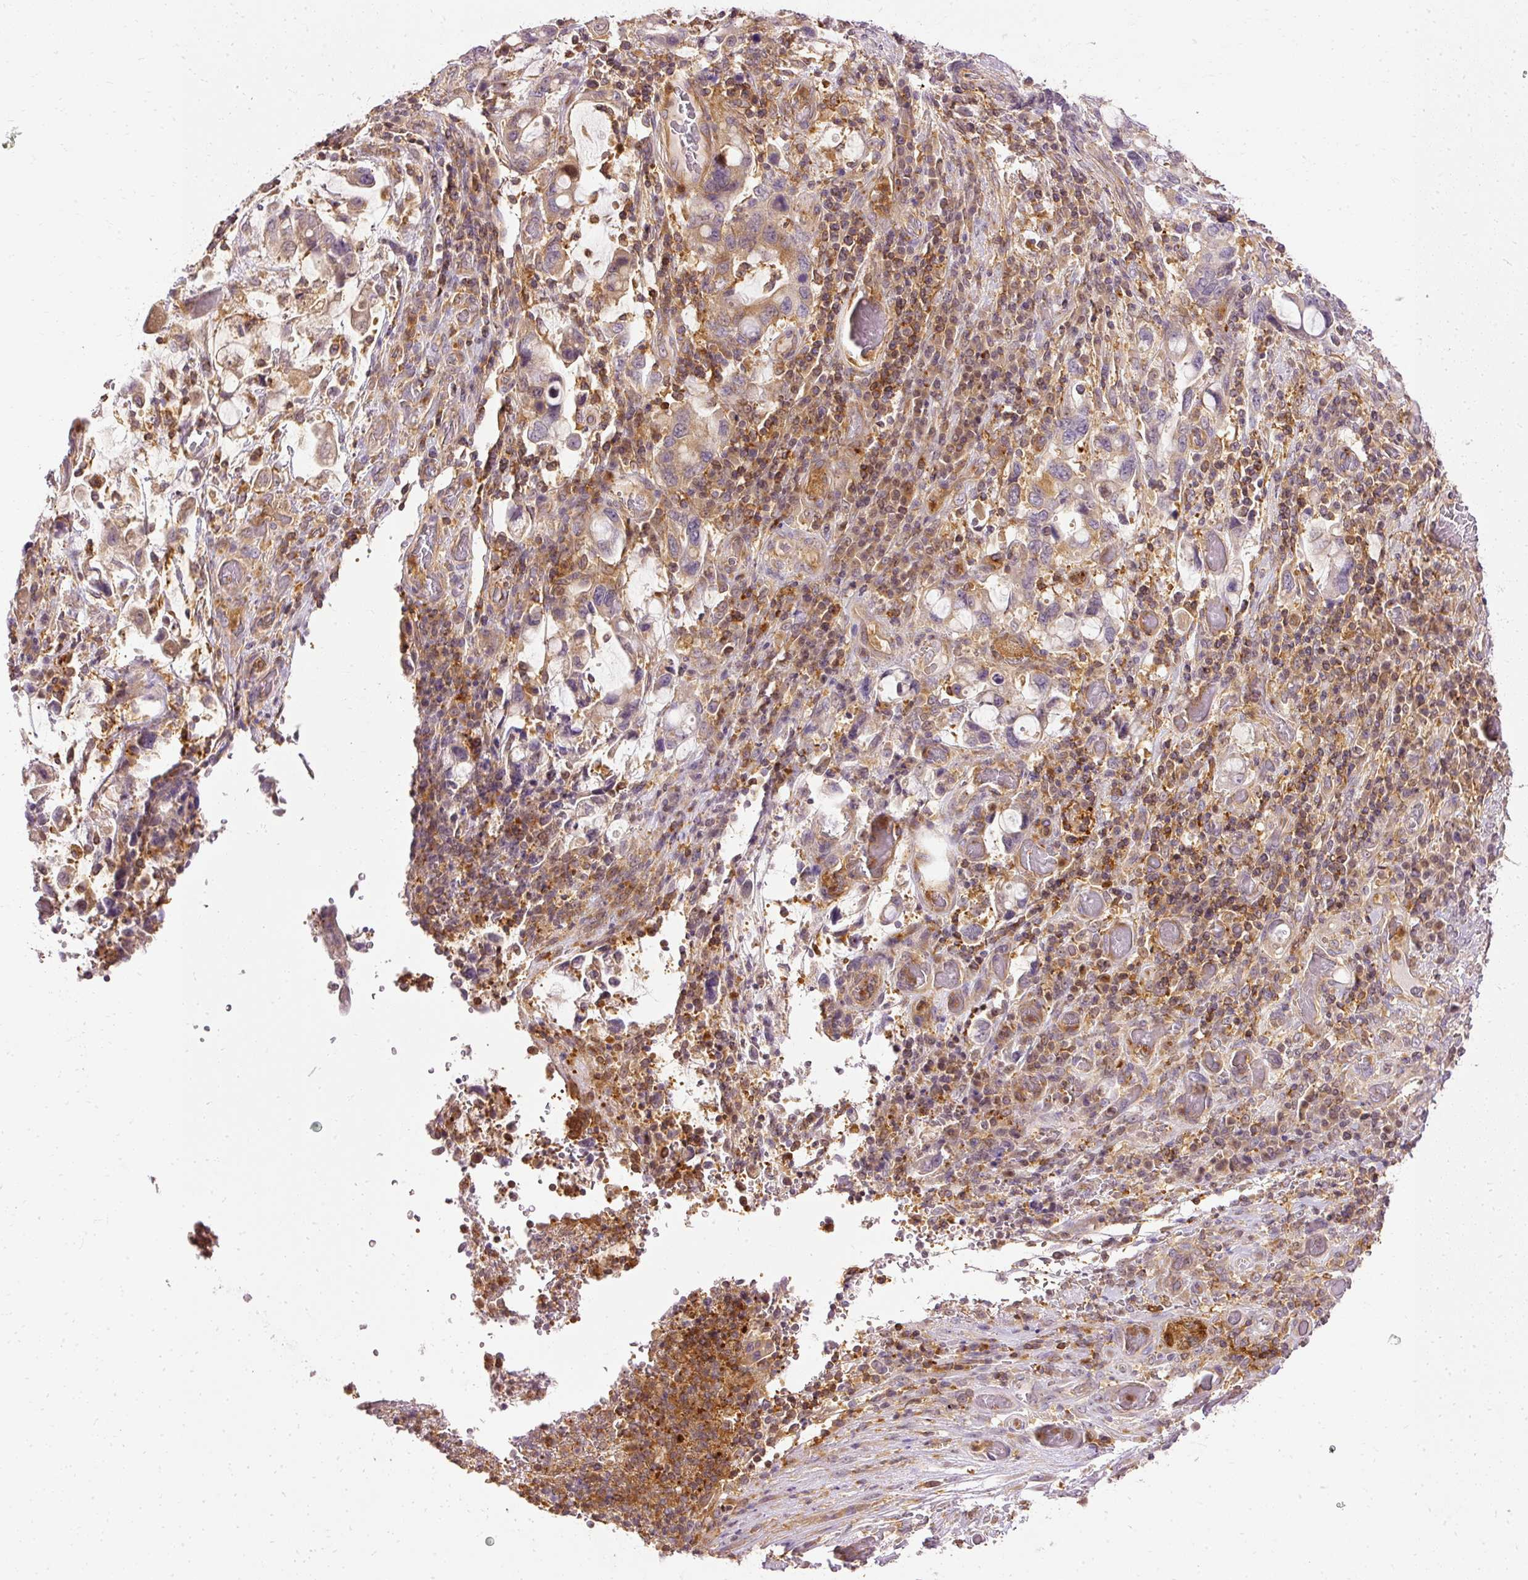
{"staining": {"intensity": "moderate", "quantity": "25%-75%", "location": "cytoplasmic/membranous"}, "tissue": "stomach cancer", "cell_type": "Tumor cells", "image_type": "cancer", "snomed": [{"axis": "morphology", "description": "Adenocarcinoma, NOS"}, {"axis": "topography", "description": "Stomach, upper"}, {"axis": "topography", "description": "Stomach"}], "caption": "This photomicrograph displays adenocarcinoma (stomach) stained with immunohistochemistry (IHC) to label a protein in brown. The cytoplasmic/membranous of tumor cells show moderate positivity for the protein. Nuclei are counter-stained blue.", "gene": "ARMH3", "patient": {"sex": "male", "age": 62}}